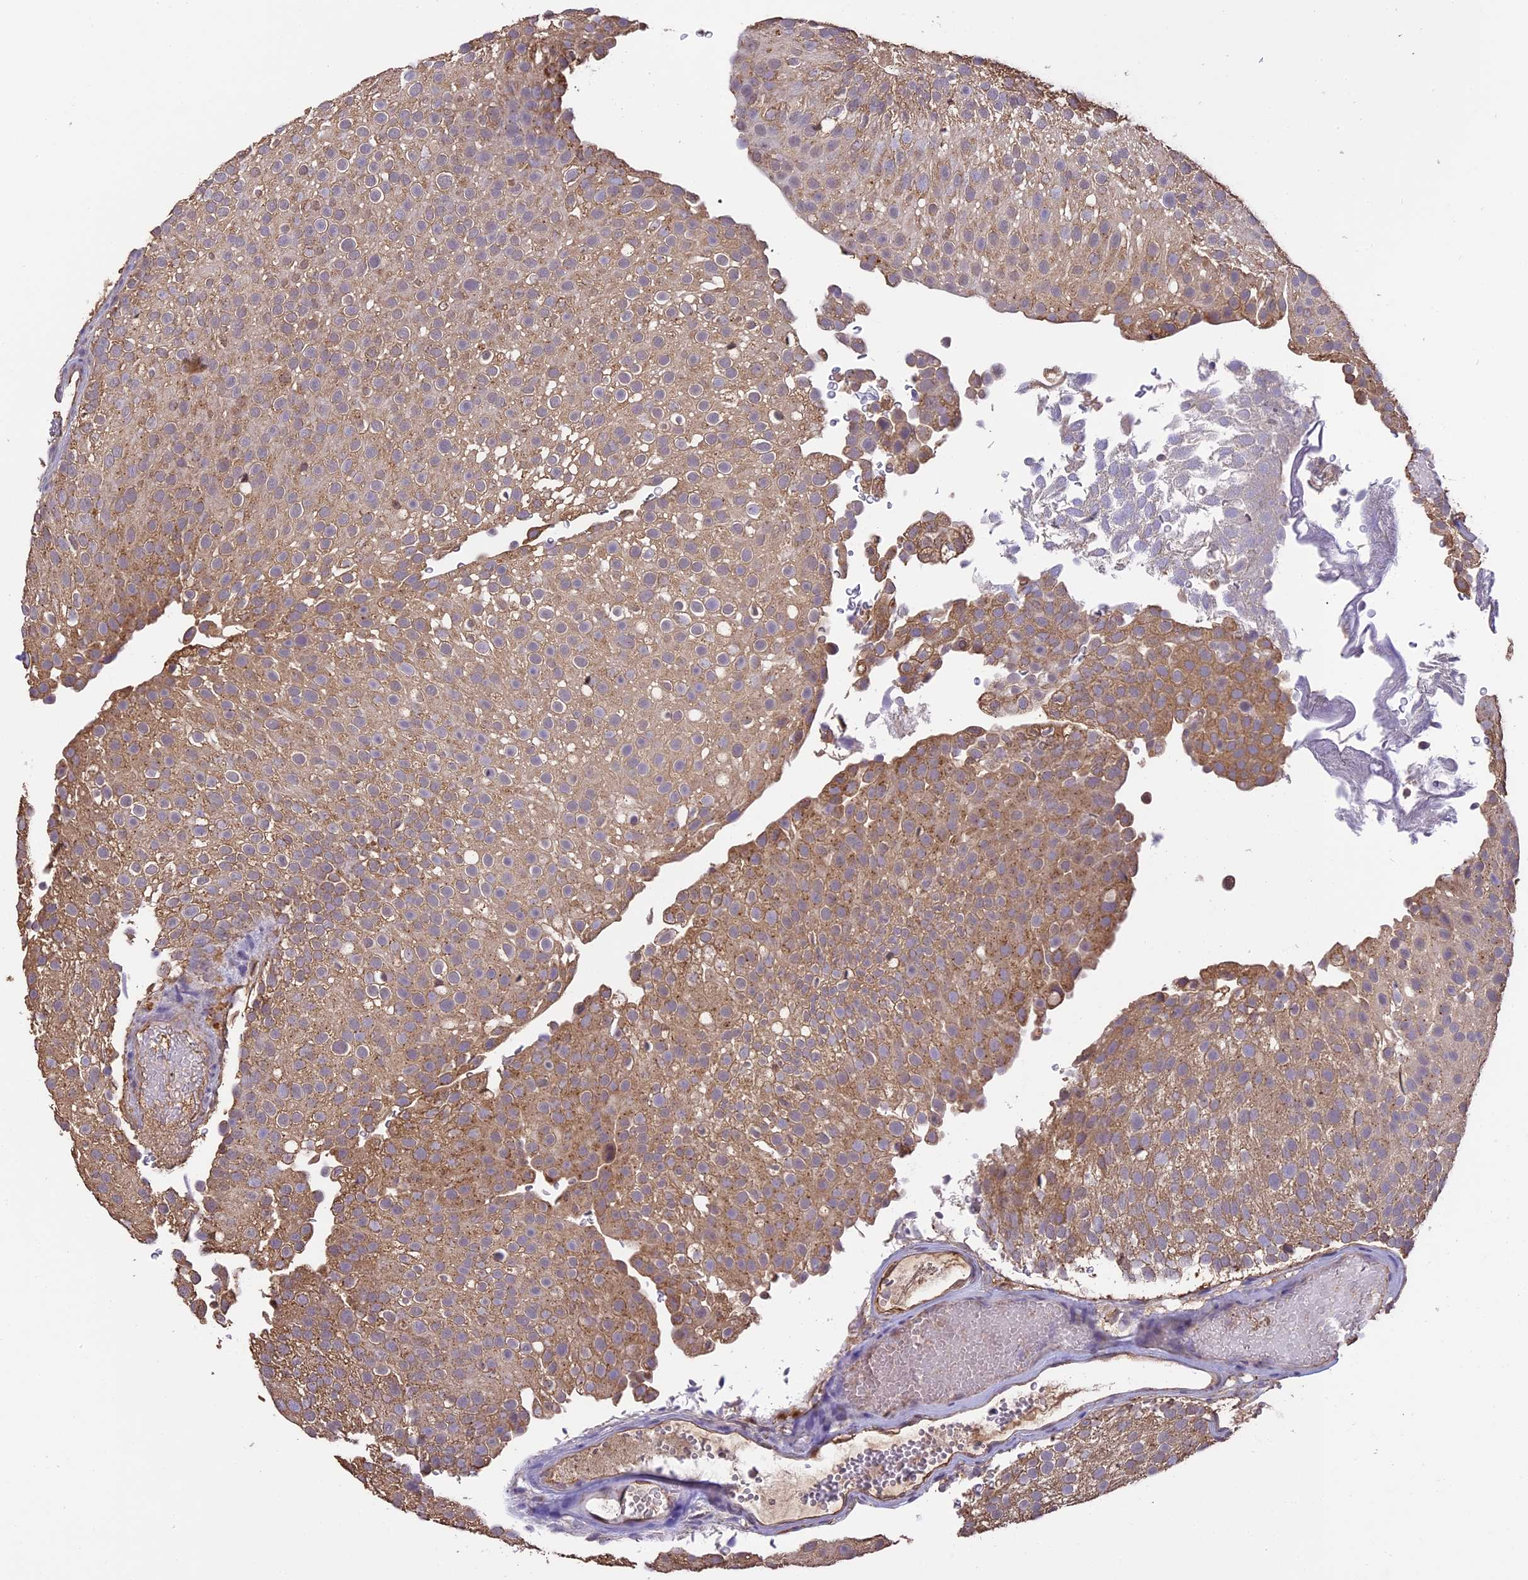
{"staining": {"intensity": "moderate", "quantity": "<25%", "location": "cytoplasmic/membranous"}, "tissue": "urothelial cancer", "cell_type": "Tumor cells", "image_type": "cancer", "snomed": [{"axis": "morphology", "description": "Urothelial carcinoma, Low grade"}, {"axis": "topography", "description": "Urinary bladder"}], "caption": "Low-grade urothelial carcinoma tissue exhibits moderate cytoplasmic/membranous positivity in about <25% of tumor cells, visualized by immunohistochemistry.", "gene": "ARHGAP19", "patient": {"sex": "male", "age": 78}}